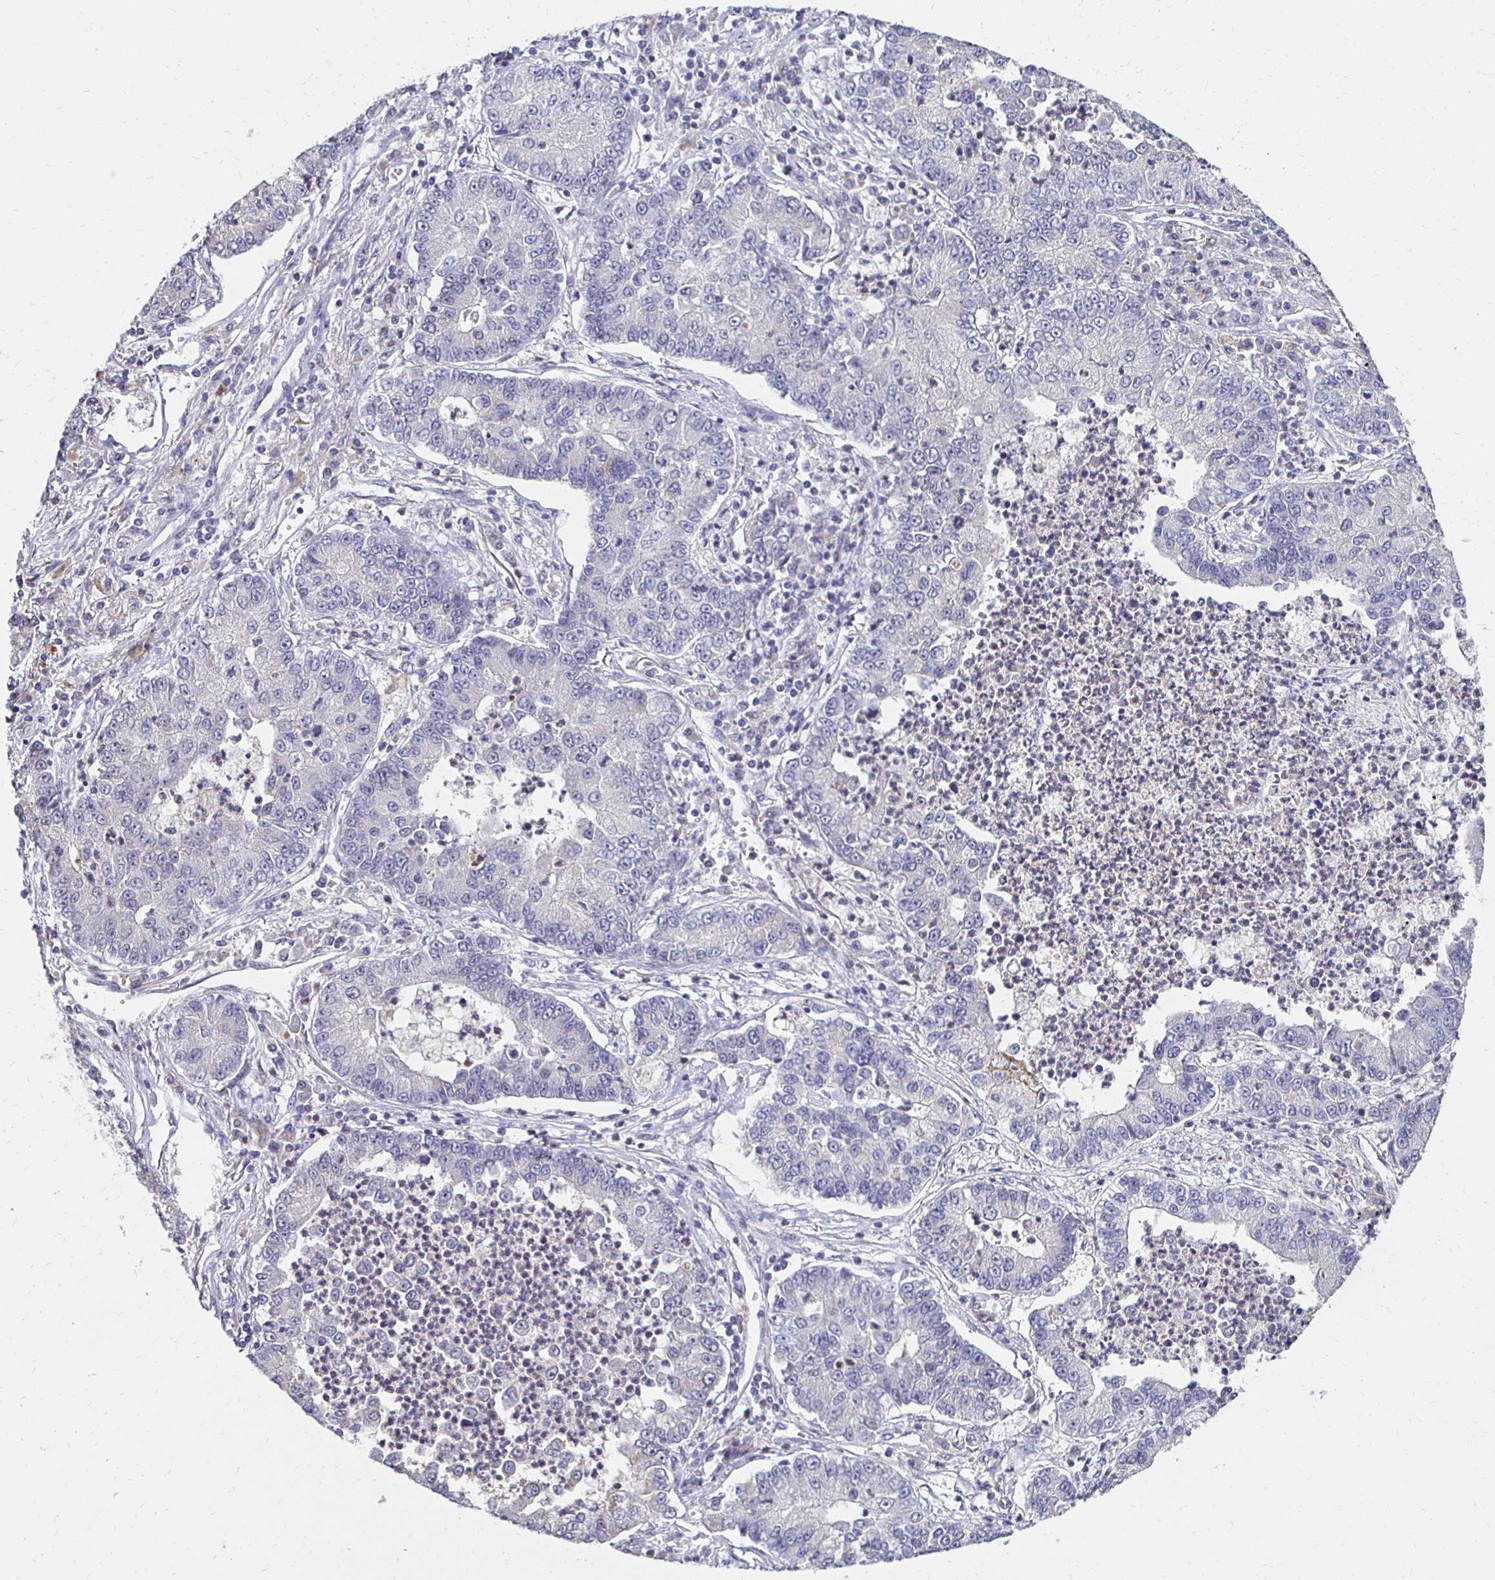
{"staining": {"intensity": "negative", "quantity": "none", "location": "none"}, "tissue": "lung cancer", "cell_type": "Tumor cells", "image_type": "cancer", "snomed": [{"axis": "morphology", "description": "Adenocarcinoma, NOS"}, {"axis": "topography", "description": "Lung"}], "caption": "Tumor cells are negative for protein expression in human lung adenocarcinoma.", "gene": "PADI2", "patient": {"sex": "female", "age": 57}}